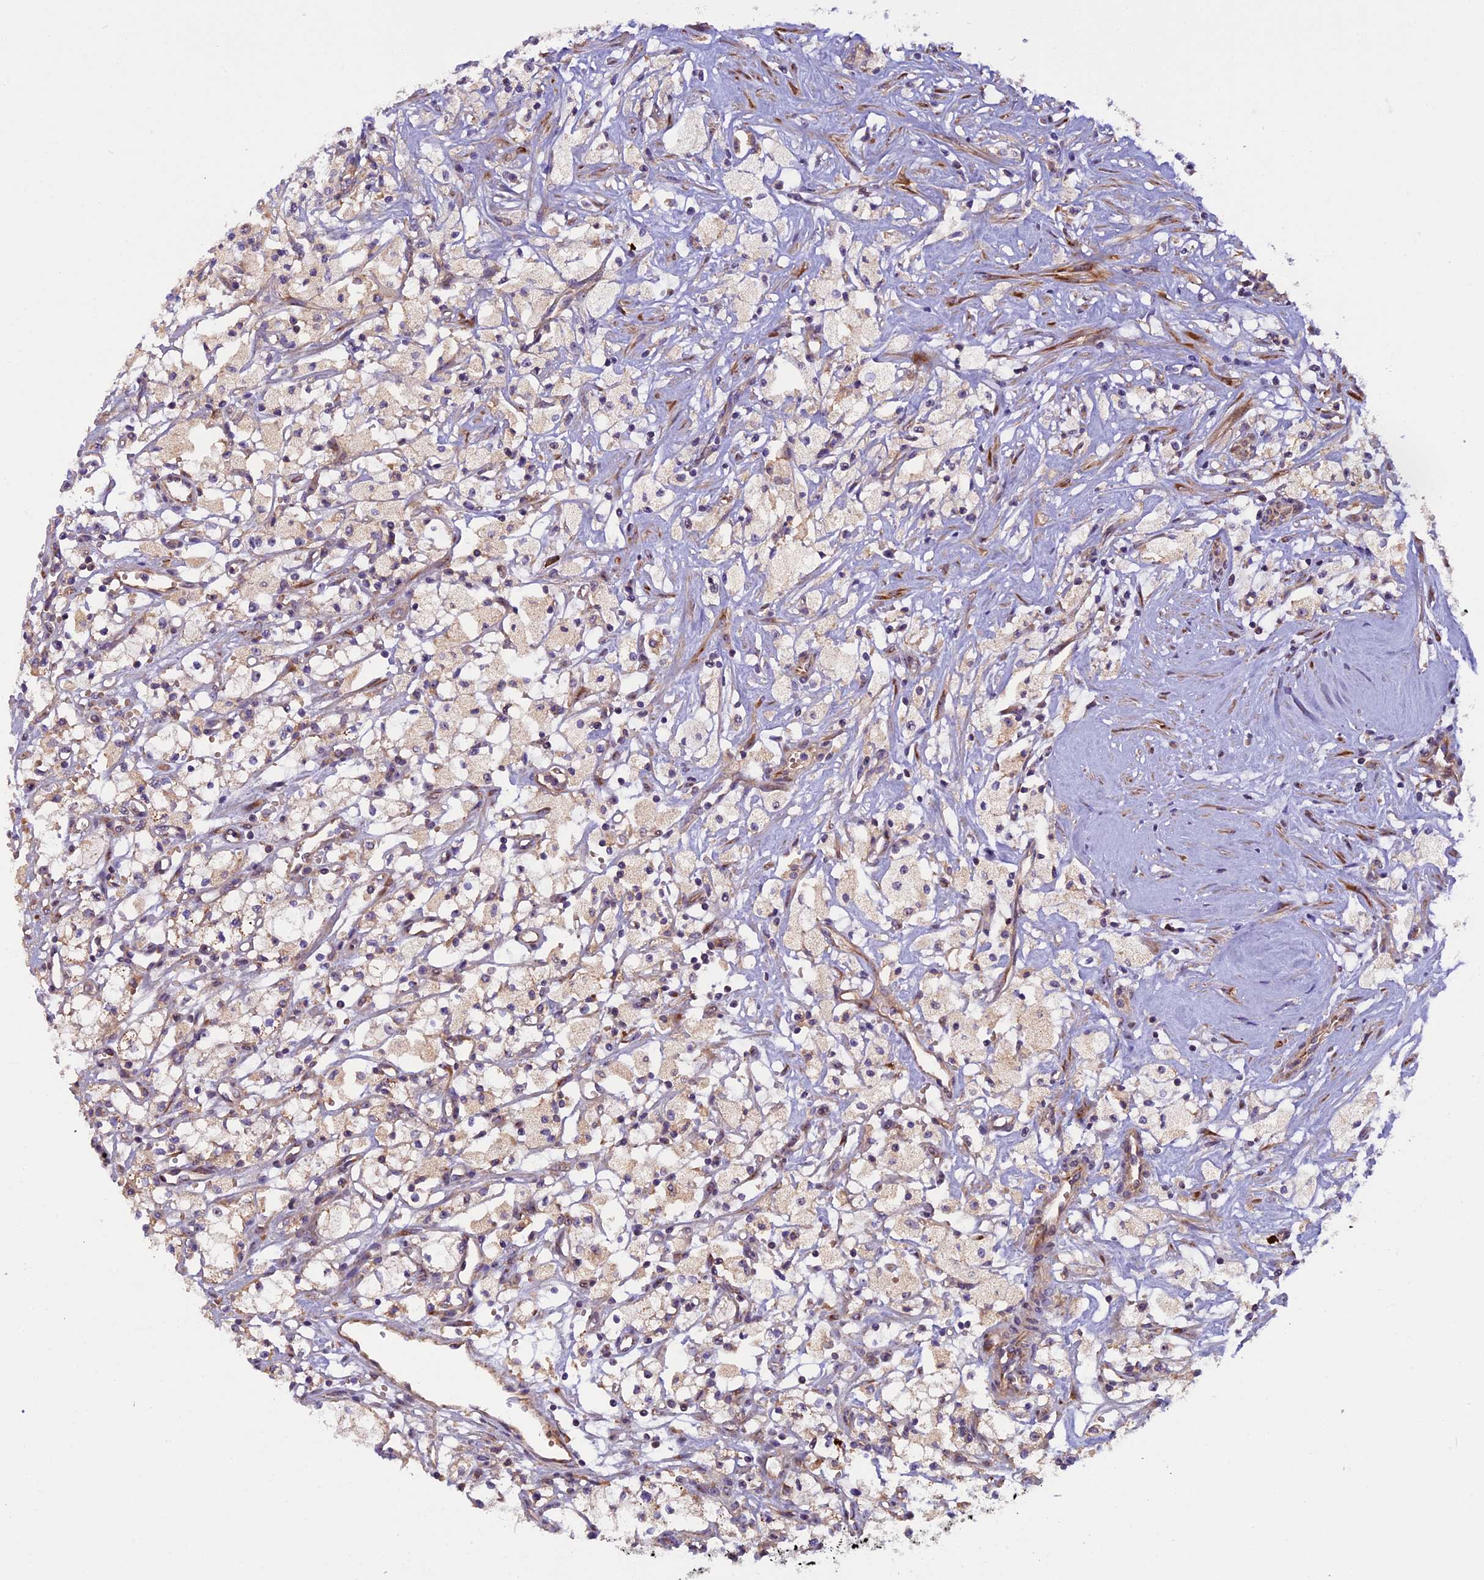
{"staining": {"intensity": "weak", "quantity": "<25%", "location": "cytoplasmic/membranous"}, "tissue": "renal cancer", "cell_type": "Tumor cells", "image_type": "cancer", "snomed": [{"axis": "morphology", "description": "Adenocarcinoma, NOS"}, {"axis": "topography", "description": "Kidney"}], "caption": "Immunohistochemistry micrograph of human renal cancer stained for a protein (brown), which shows no positivity in tumor cells.", "gene": "FRY", "patient": {"sex": "male", "age": 59}}